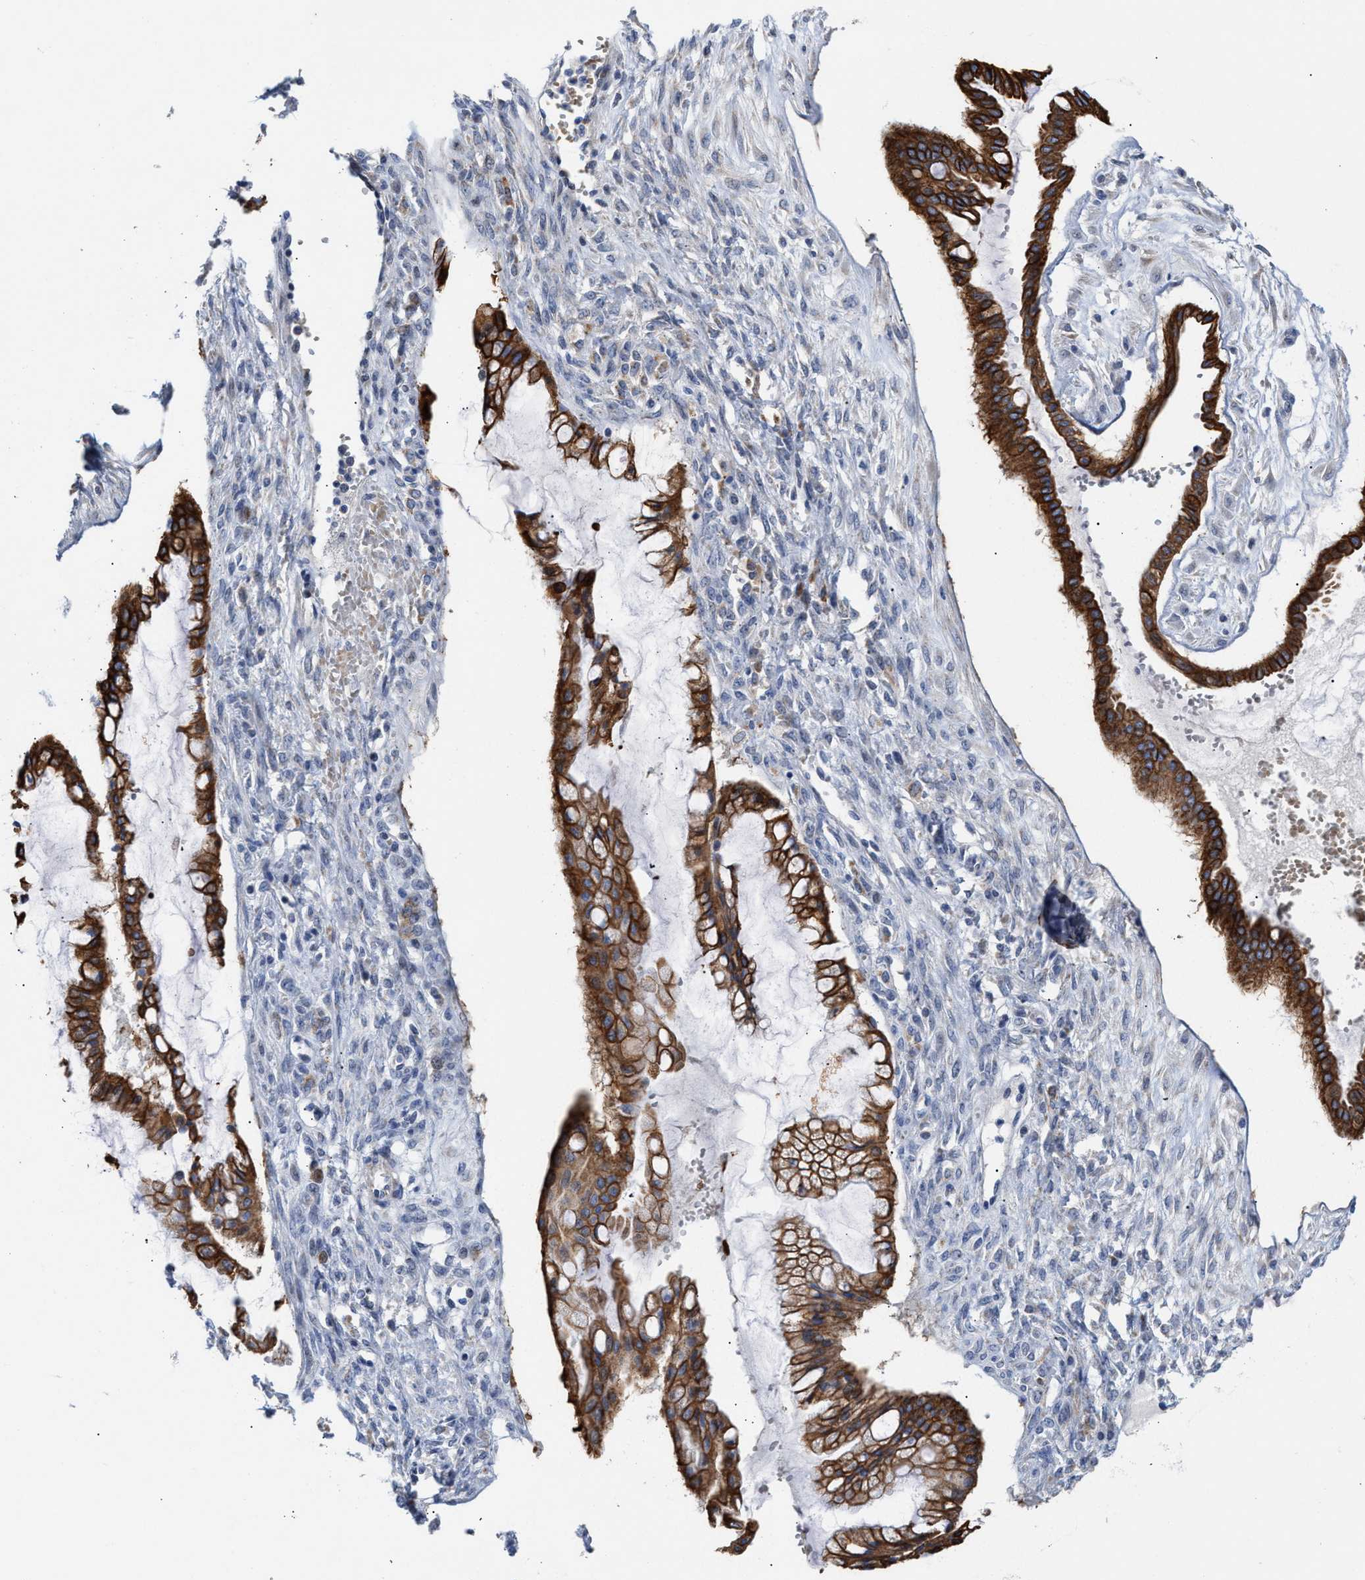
{"staining": {"intensity": "strong", "quantity": ">75%", "location": "cytoplasmic/membranous"}, "tissue": "ovarian cancer", "cell_type": "Tumor cells", "image_type": "cancer", "snomed": [{"axis": "morphology", "description": "Cystadenocarcinoma, mucinous, NOS"}, {"axis": "topography", "description": "Ovary"}], "caption": "There is high levels of strong cytoplasmic/membranous expression in tumor cells of ovarian mucinous cystadenocarcinoma, as demonstrated by immunohistochemical staining (brown color).", "gene": "JAG1", "patient": {"sex": "female", "age": 73}}